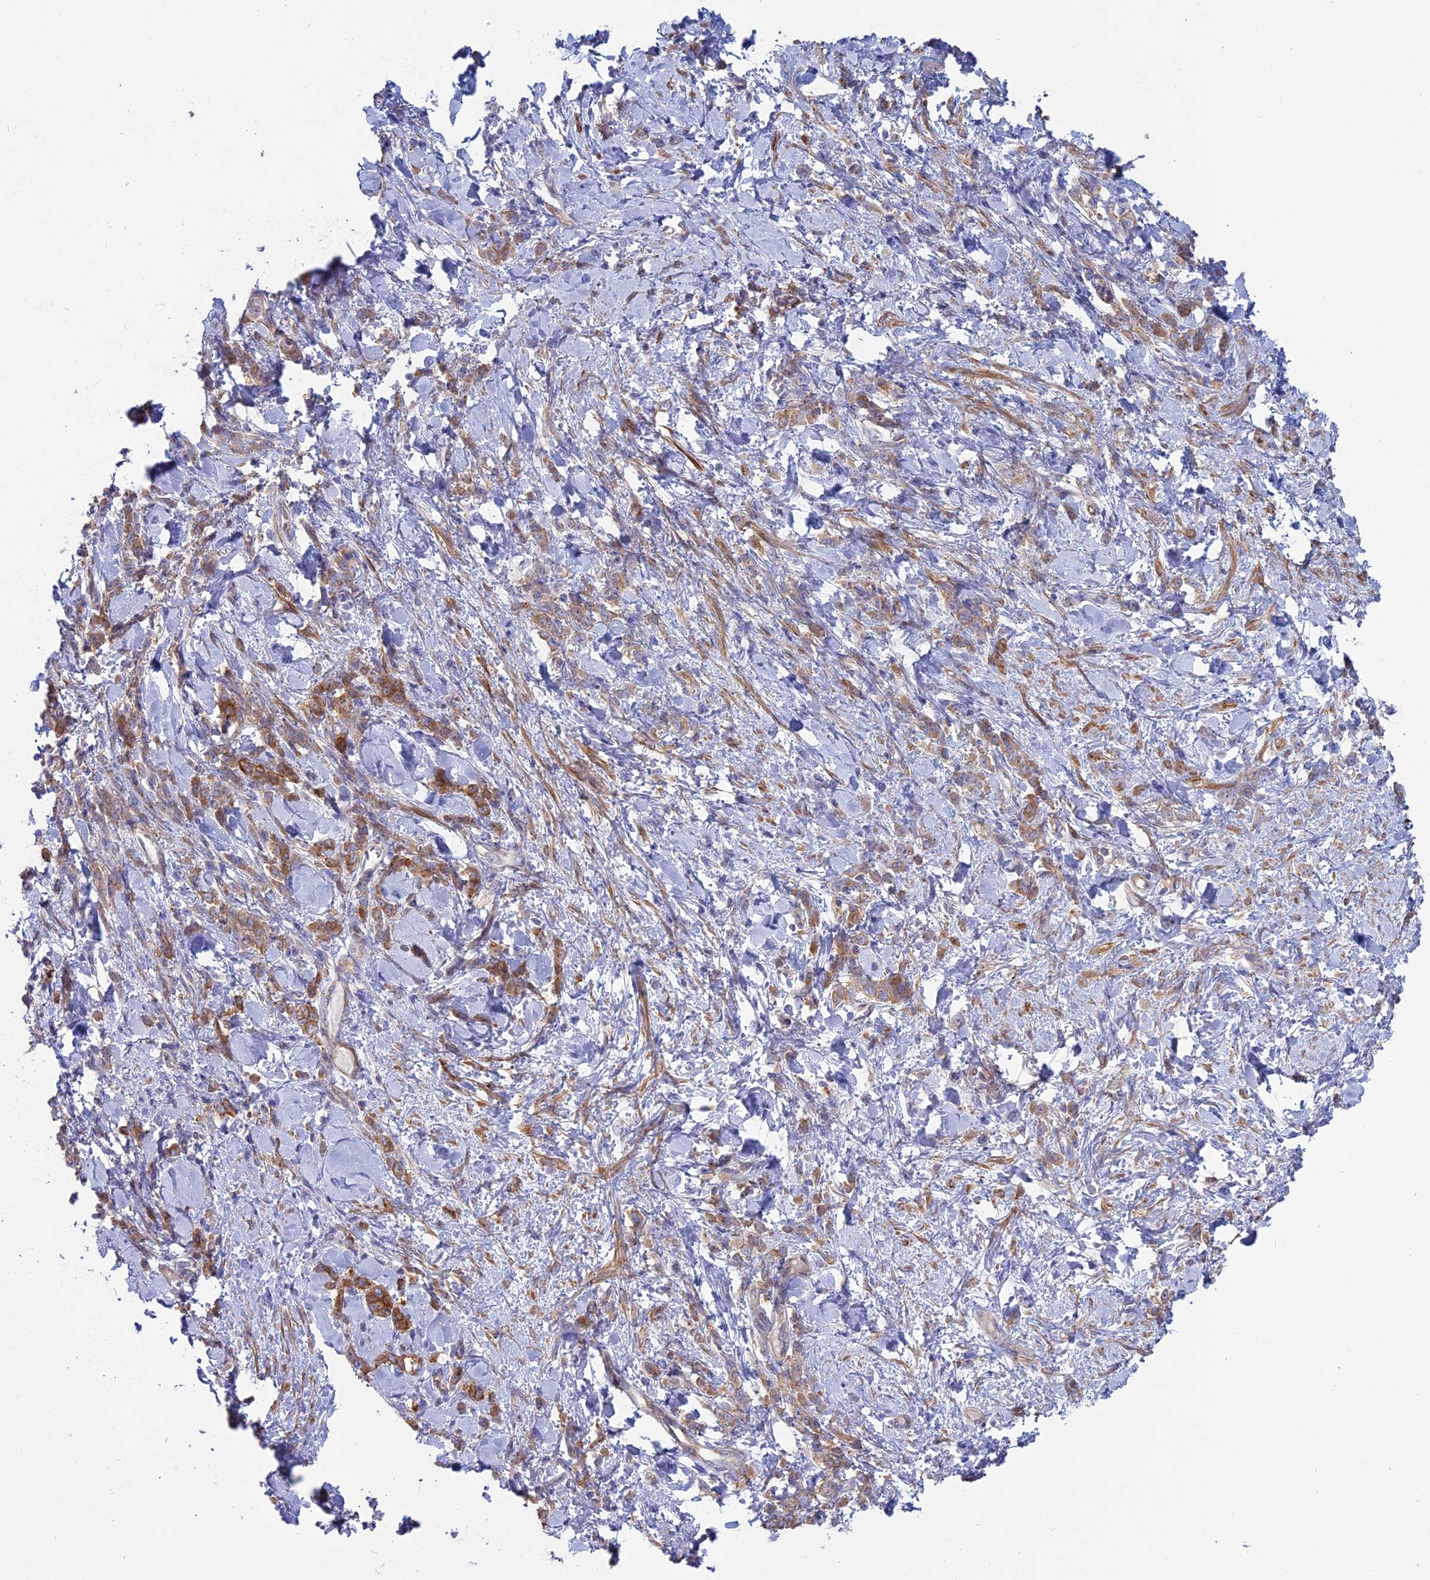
{"staining": {"intensity": "moderate", "quantity": ">75%", "location": "cytoplasmic/membranous"}, "tissue": "stomach cancer", "cell_type": "Tumor cells", "image_type": "cancer", "snomed": [{"axis": "morphology", "description": "Normal tissue, NOS"}, {"axis": "morphology", "description": "Adenocarcinoma, NOS"}, {"axis": "topography", "description": "Stomach"}], "caption": "Immunohistochemistry (IHC) photomicrograph of human stomach cancer (adenocarcinoma) stained for a protein (brown), which exhibits medium levels of moderate cytoplasmic/membranous expression in approximately >75% of tumor cells.", "gene": "MYO5B", "patient": {"sex": "male", "age": 82}}